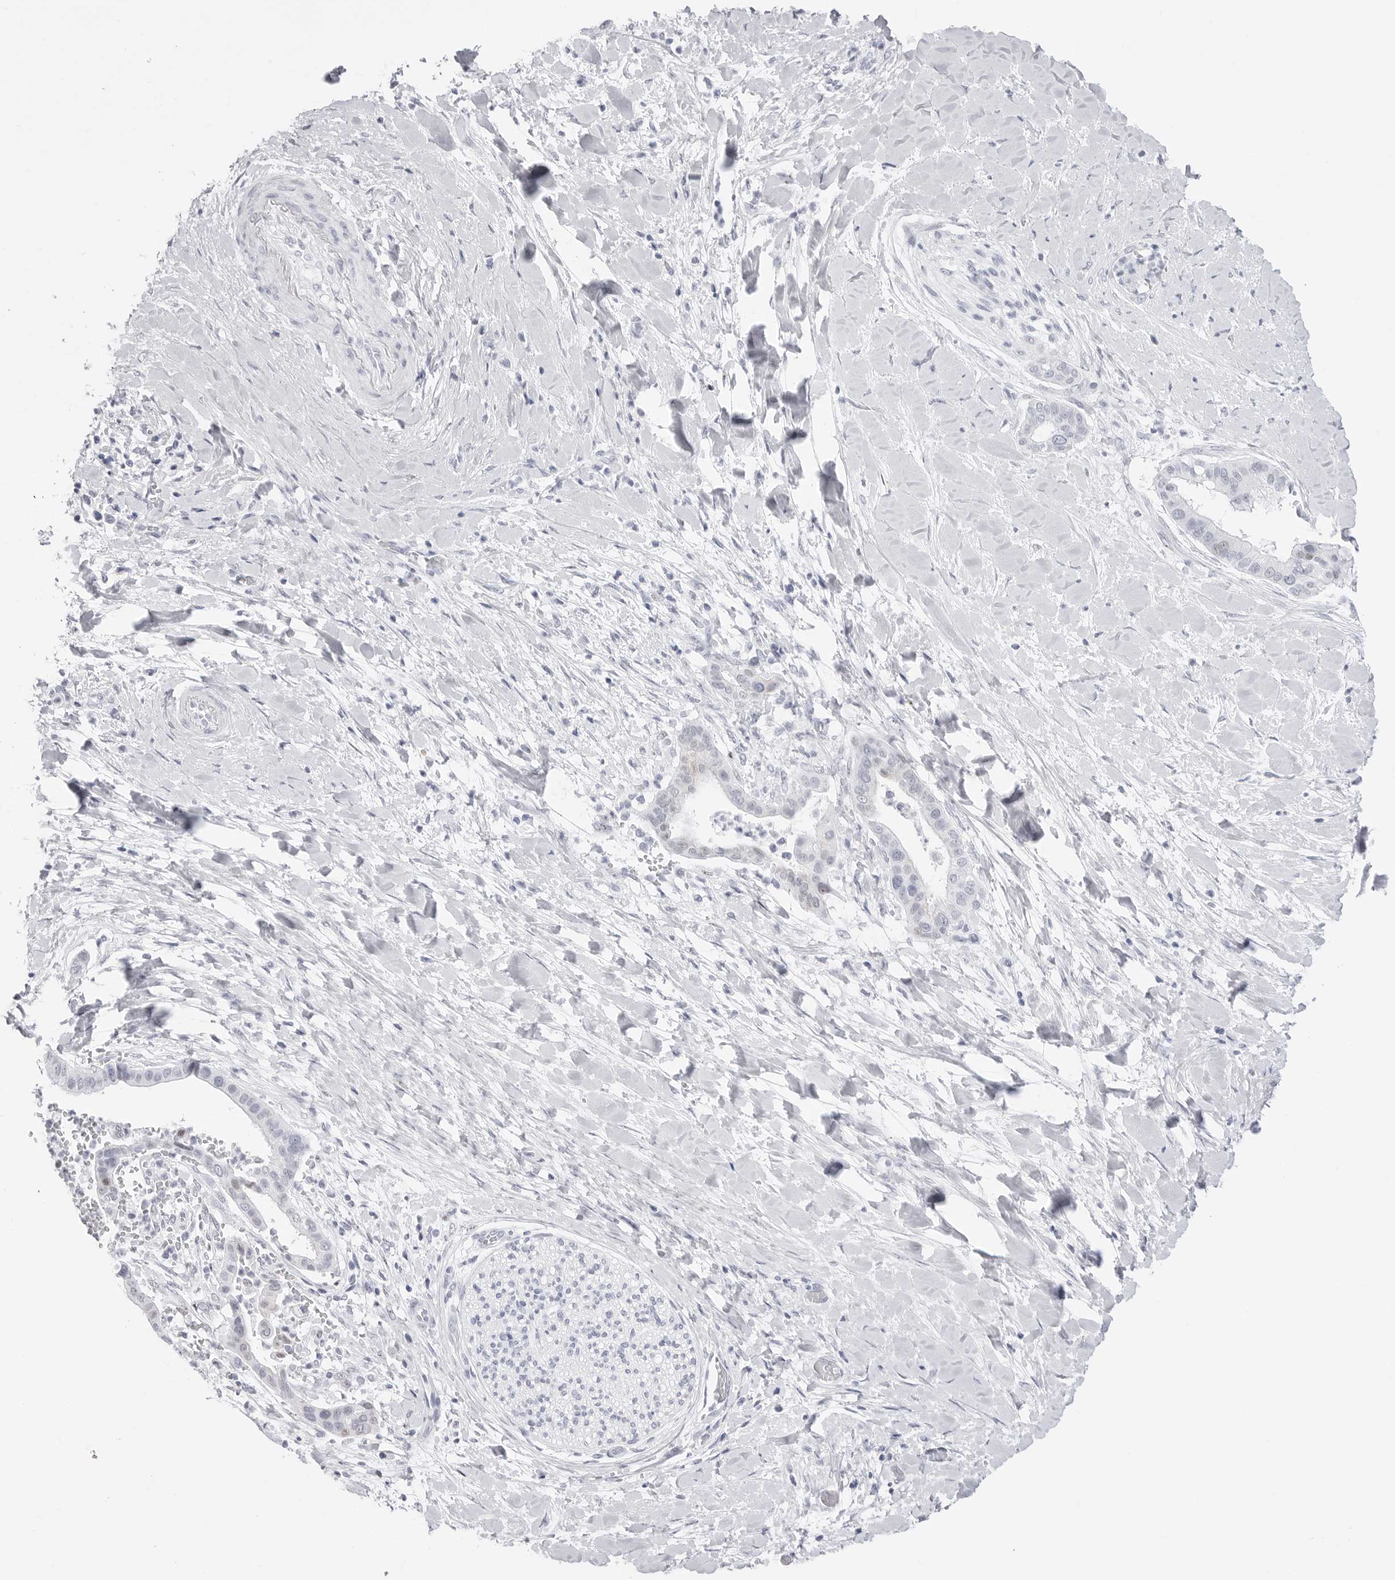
{"staining": {"intensity": "negative", "quantity": "none", "location": "none"}, "tissue": "liver cancer", "cell_type": "Tumor cells", "image_type": "cancer", "snomed": [{"axis": "morphology", "description": "Cholangiocarcinoma"}, {"axis": "topography", "description": "Liver"}], "caption": "Liver cancer (cholangiocarcinoma) was stained to show a protein in brown. There is no significant staining in tumor cells. Nuclei are stained in blue.", "gene": "TSSK1B", "patient": {"sex": "female", "age": 54}}